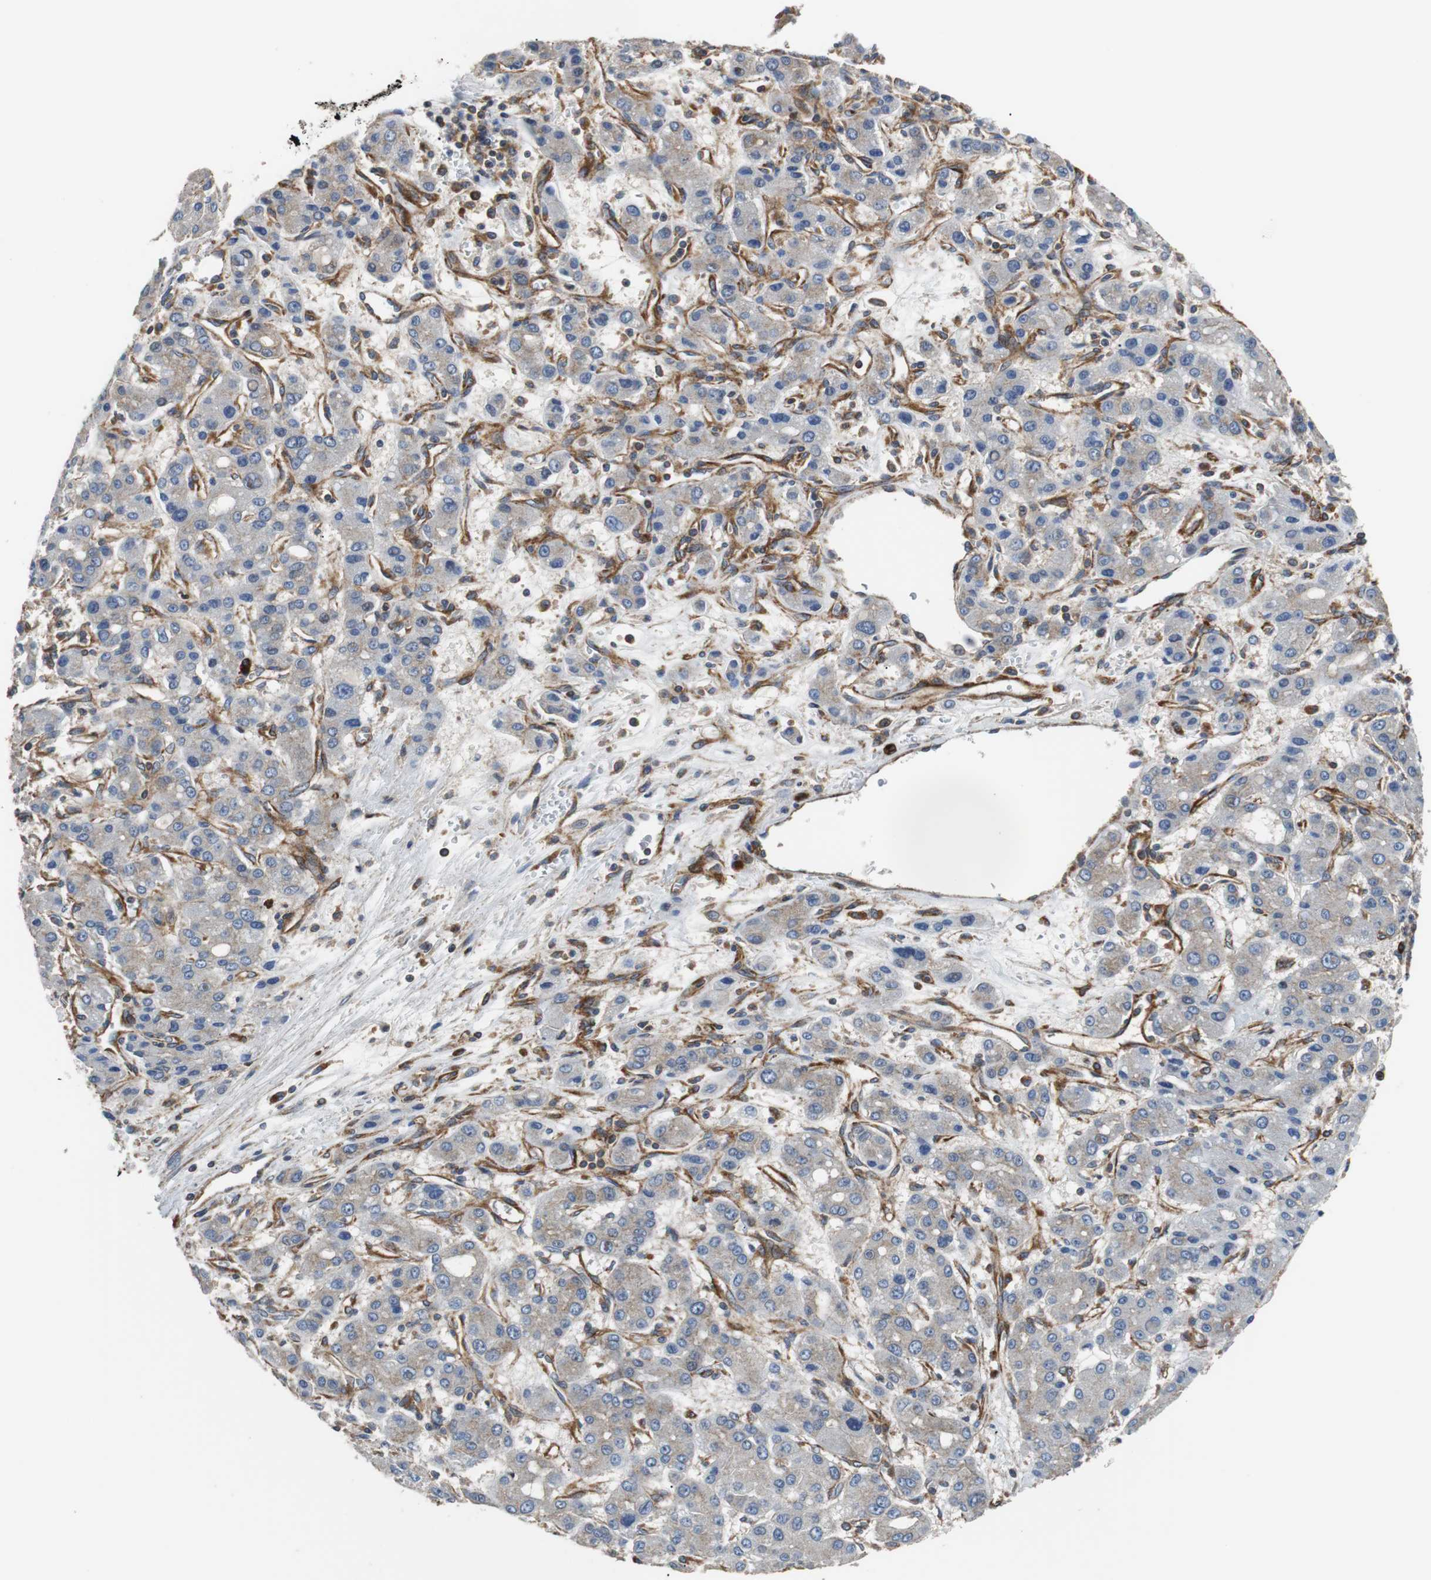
{"staining": {"intensity": "weak", "quantity": ">75%", "location": "cytoplasmic/membranous"}, "tissue": "liver cancer", "cell_type": "Tumor cells", "image_type": "cancer", "snomed": [{"axis": "morphology", "description": "Carcinoma, Hepatocellular, NOS"}, {"axis": "topography", "description": "Liver"}], "caption": "This image exhibits IHC staining of liver hepatocellular carcinoma, with low weak cytoplasmic/membranous expression in approximately >75% of tumor cells.", "gene": "PLCG2", "patient": {"sex": "male", "age": 55}}